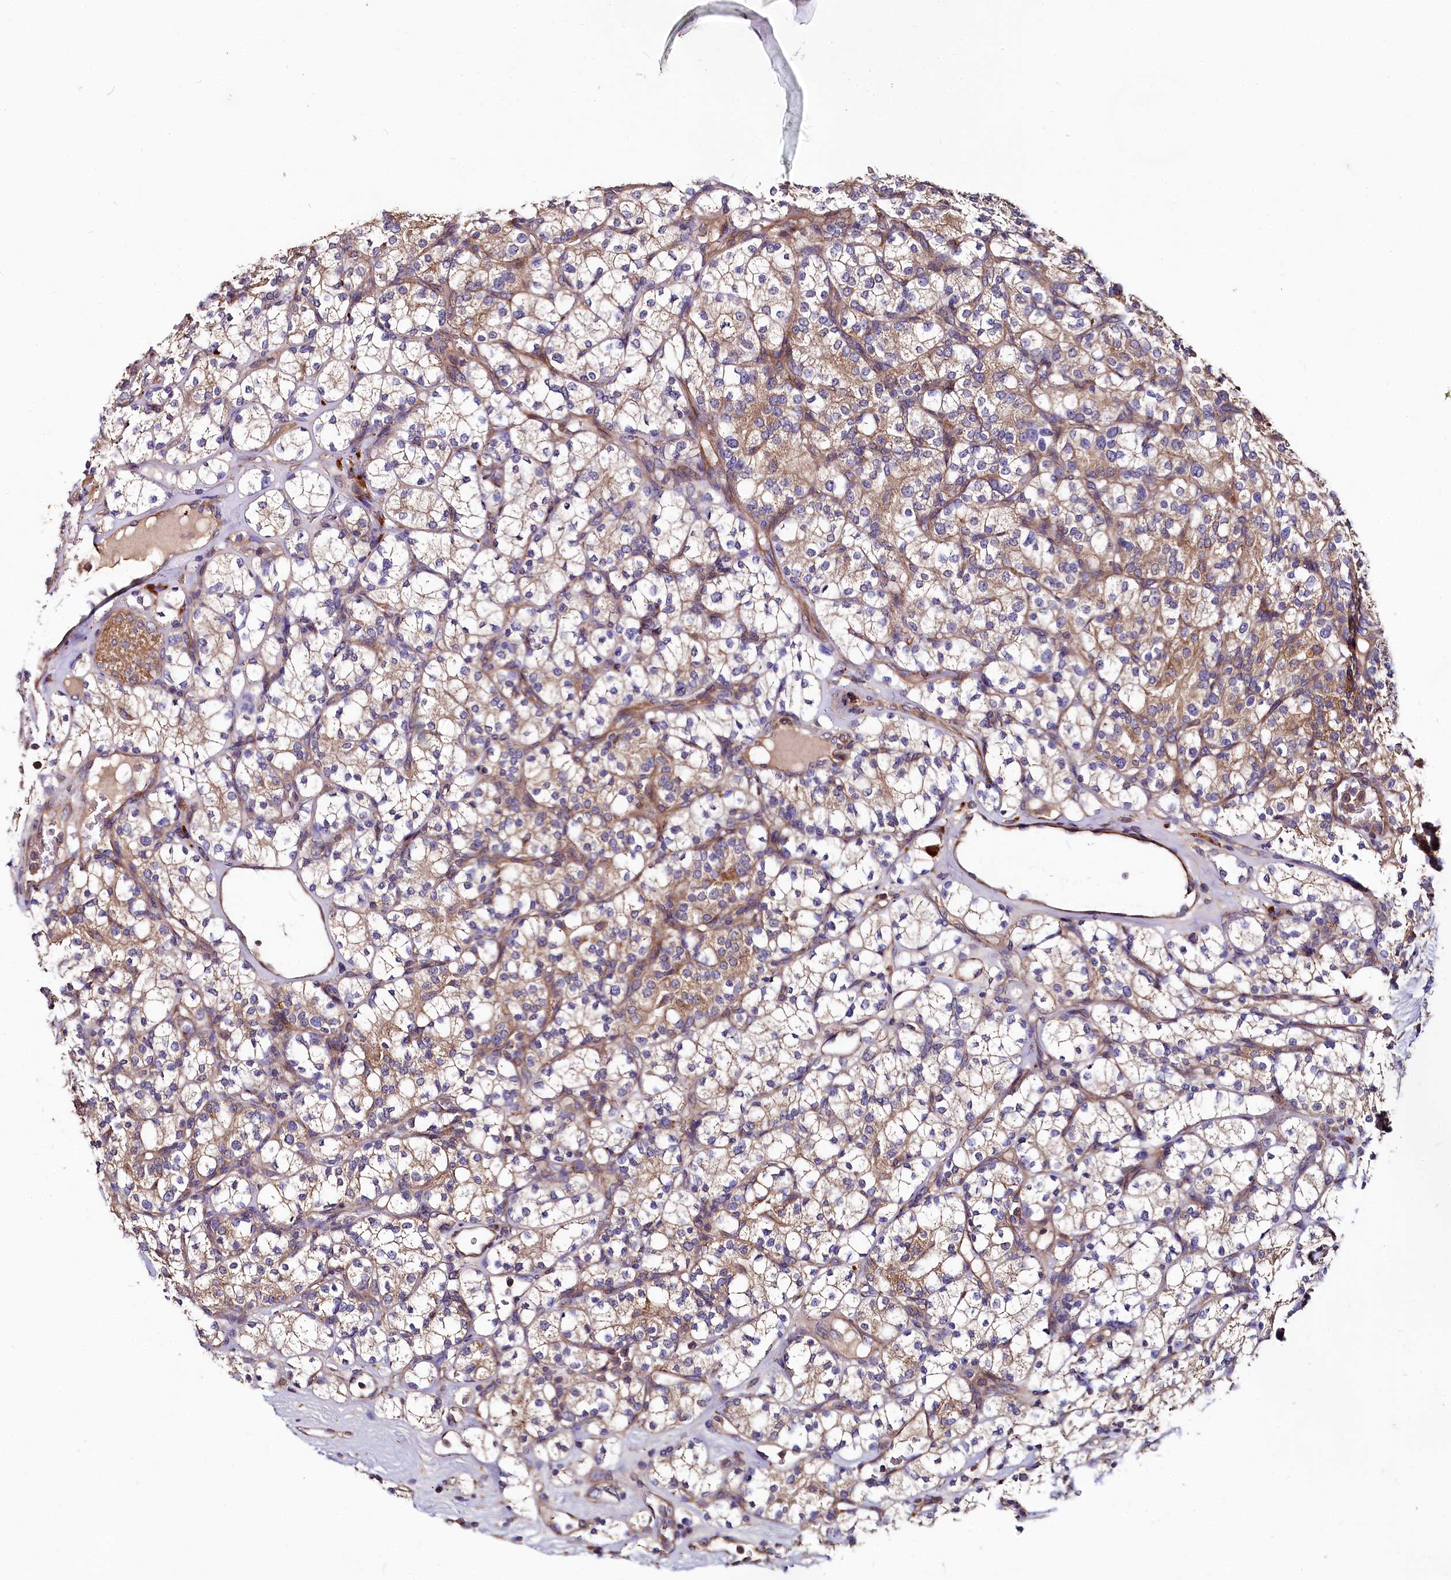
{"staining": {"intensity": "moderate", "quantity": "25%-75%", "location": "cytoplasmic/membranous"}, "tissue": "renal cancer", "cell_type": "Tumor cells", "image_type": "cancer", "snomed": [{"axis": "morphology", "description": "Adenocarcinoma, NOS"}, {"axis": "topography", "description": "Kidney"}], "caption": "Brown immunohistochemical staining in human adenocarcinoma (renal) shows moderate cytoplasmic/membranous expression in about 25%-75% of tumor cells. (brown staining indicates protein expression, while blue staining denotes nuclei).", "gene": "SPRYD3", "patient": {"sex": "male", "age": 77}}